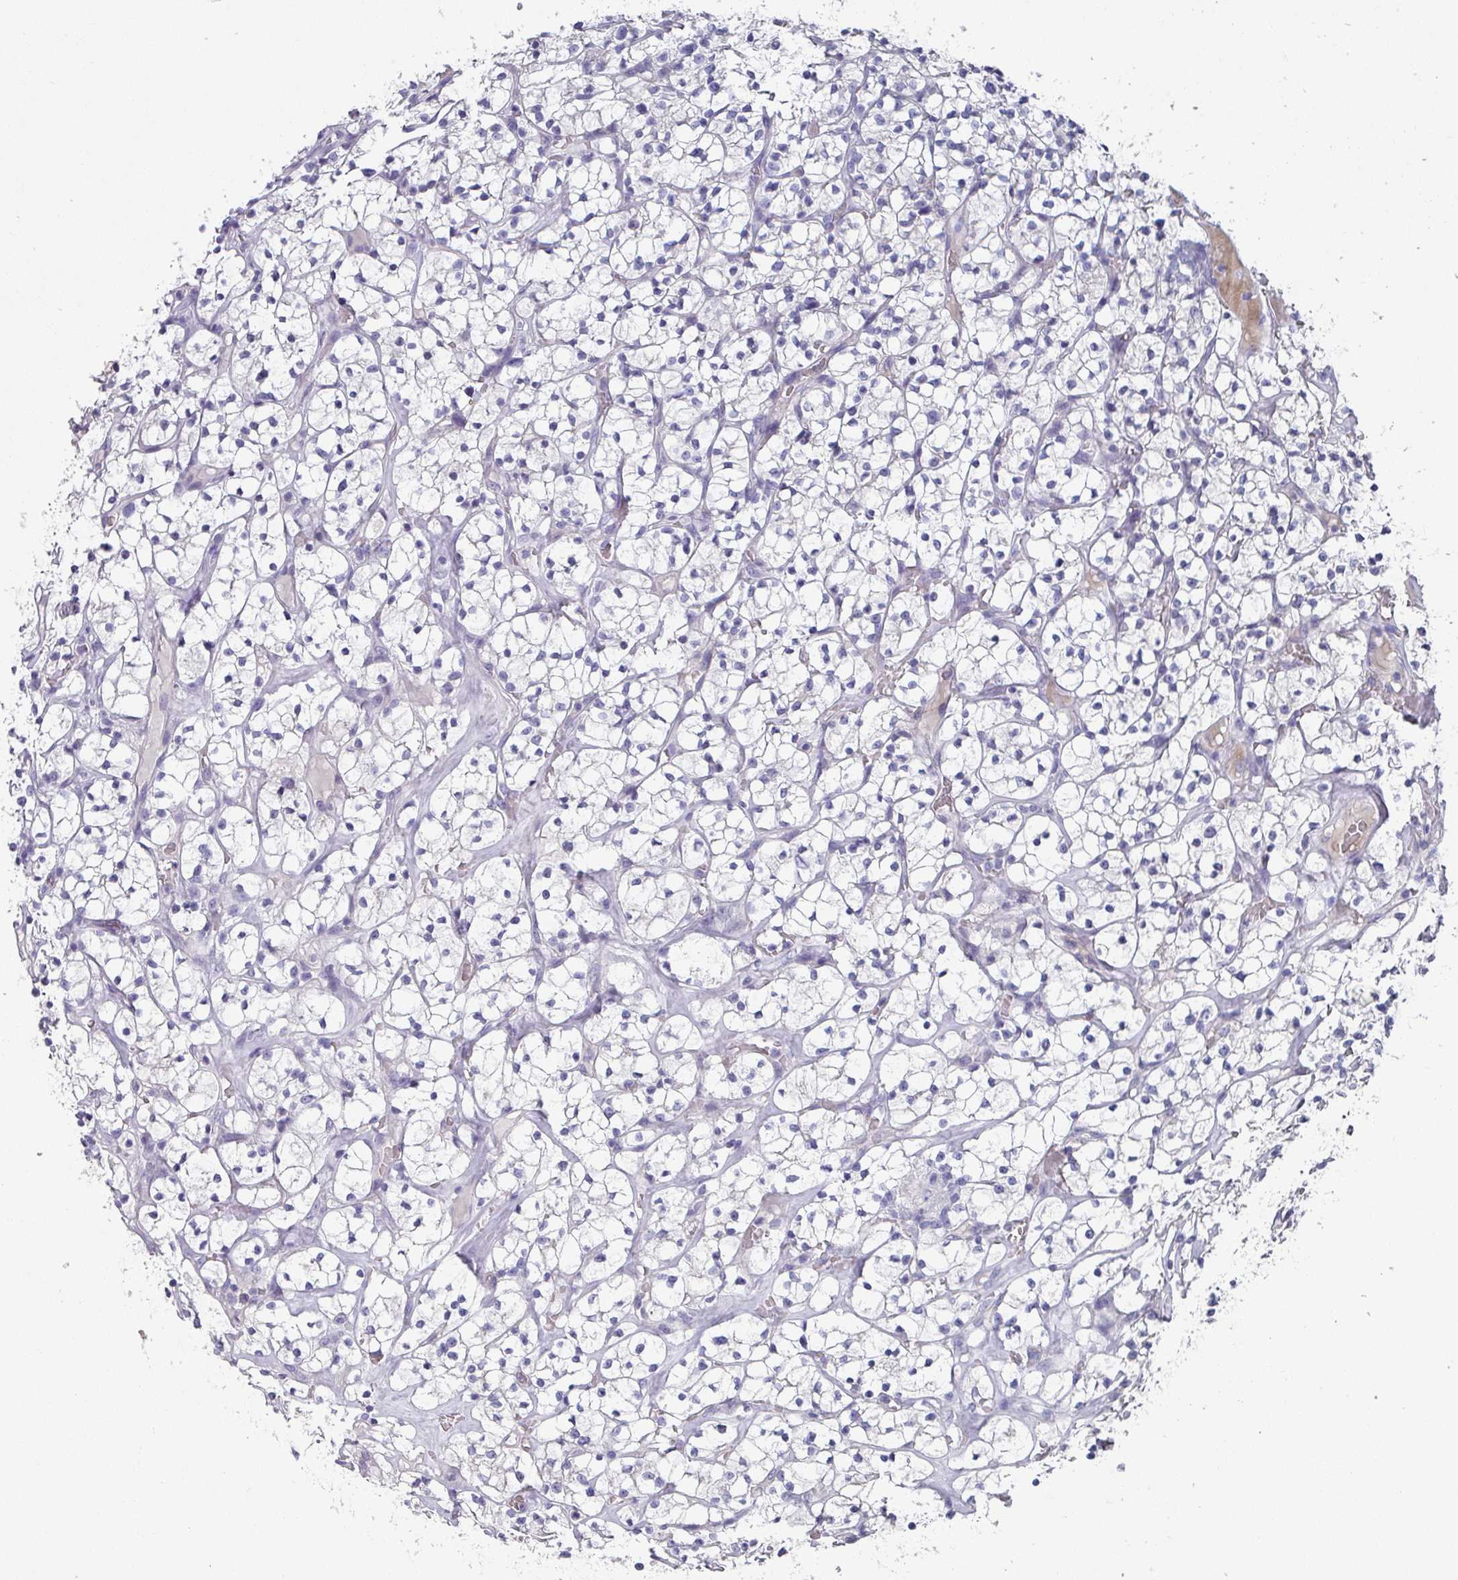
{"staining": {"intensity": "negative", "quantity": "none", "location": "none"}, "tissue": "renal cancer", "cell_type": "Tumor cells", "image_type": "cancer", "snomed": [{"axis": "morphology", "description": "Adenocarcinoma, NOS"}, {"axis": "topography", "description": "Kidney"}], "caption": "There is no significant staining in tumor cells of renal adenocarcinoma.", "gene": "DEFB115", "patient": {"sex": "female", "age": 64}}